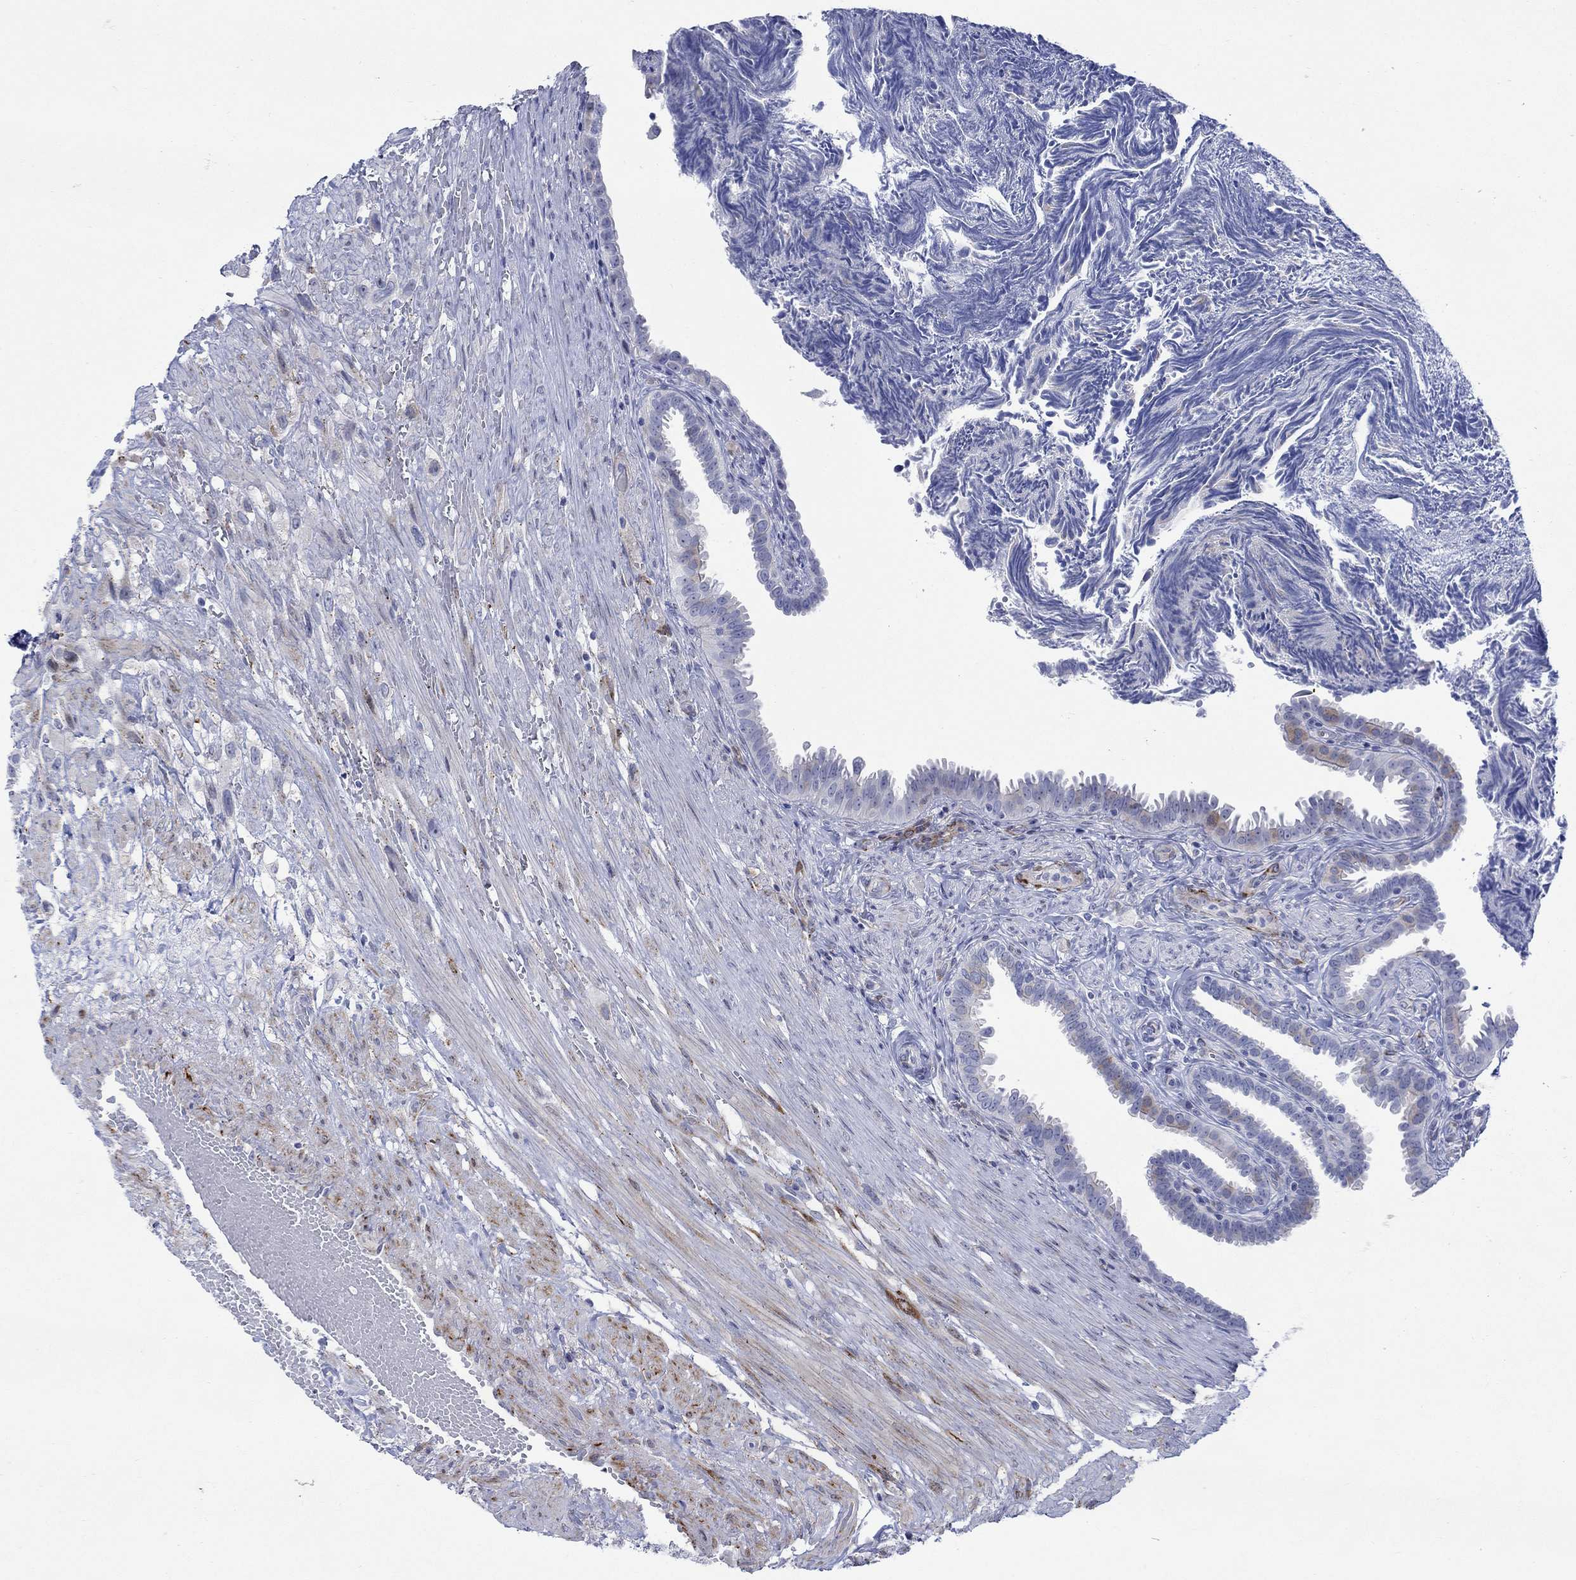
{"staining": {"intensity": "negative", "quantity": "none", "location": "none"}, "tissue": "fallopian tube", "cell_type": "Glandular cells", "image_type": "normal", "snomed": [{"axis": "morphology", "description": "Normal tissue, NOS"}, {"axis": "topography", "description": "Fallopian tube"}], "caption": "Immunohistochemistry of unremarkable human fallopian tube exhibits no positivity in glandular cells. The staining is performed using DAB brown chromogen with nuclei counter-stained in using hematoxylin.", "gene": "KSR2", "patient": {"sex": "female", "age": 39}}